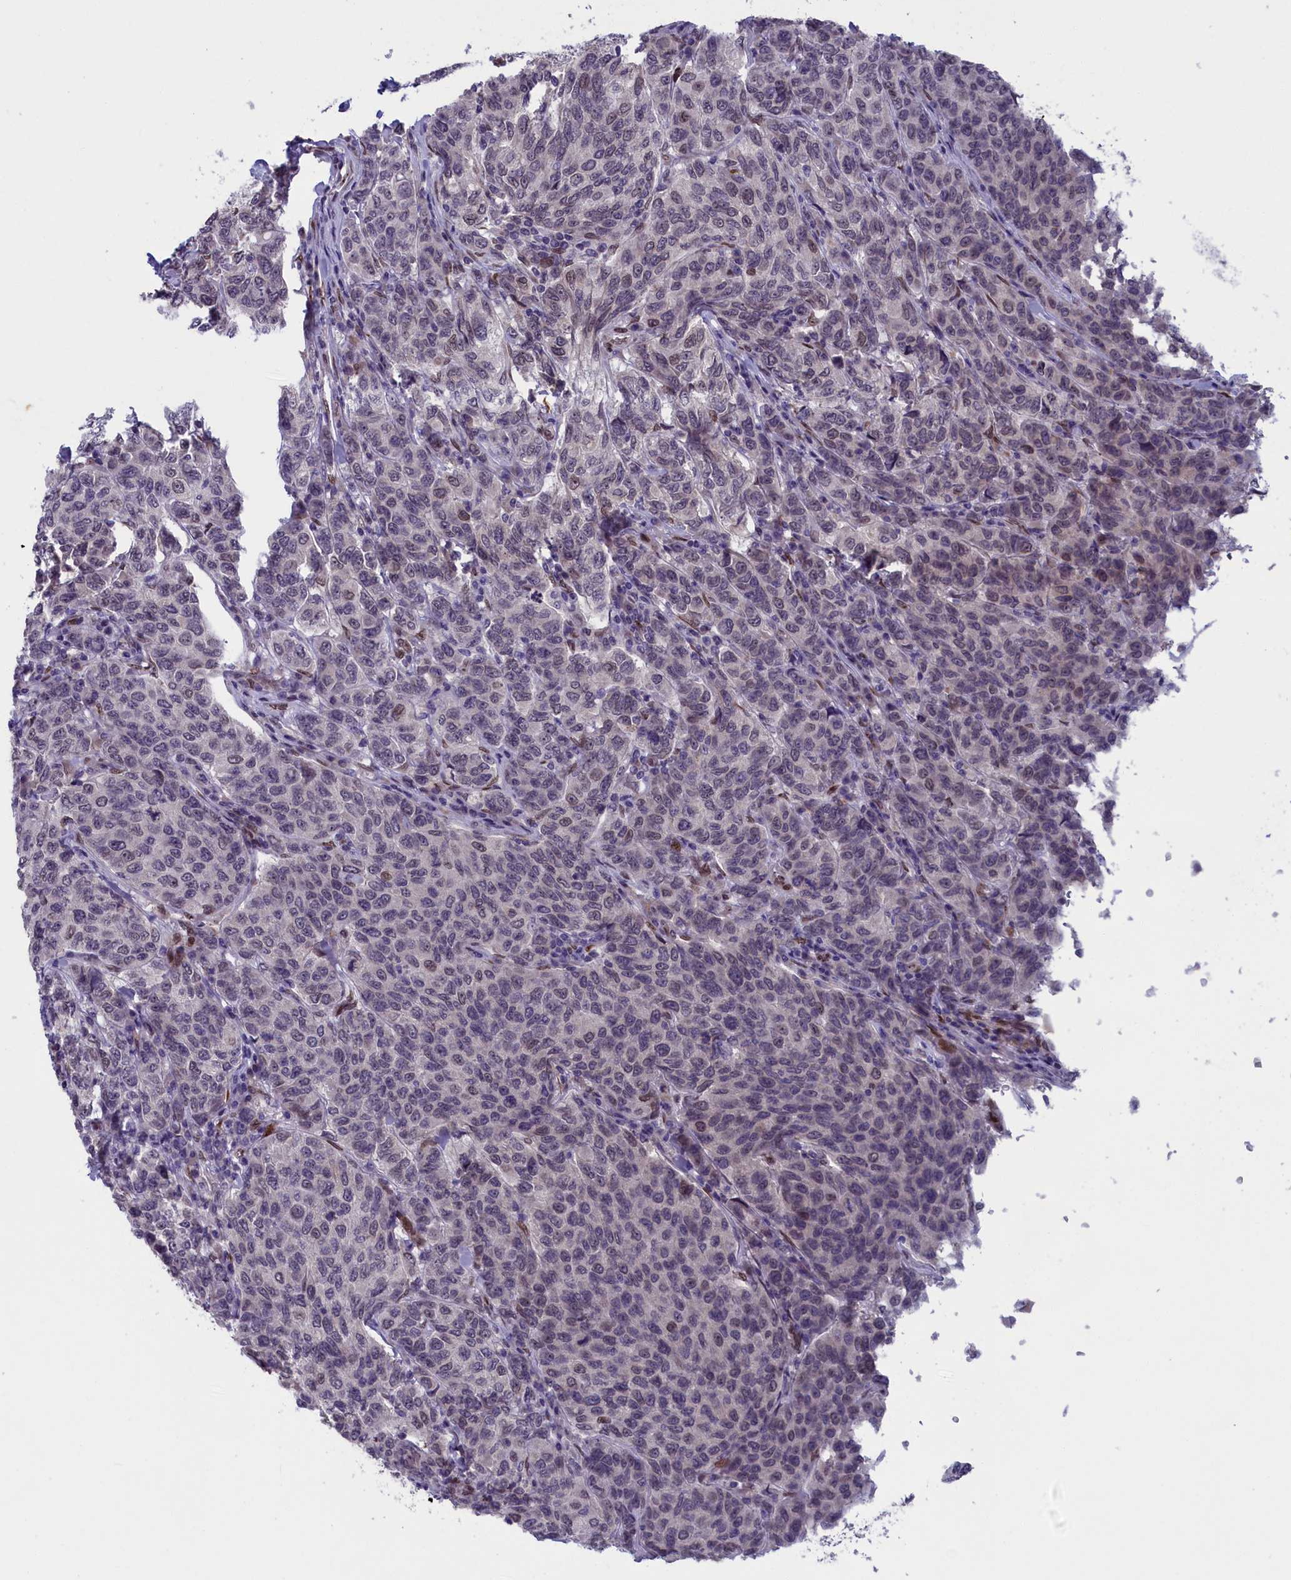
{"staining": {"intensity": "weak", "quantity": "<25%", "location": "nuclear"}, "tissue": "breast cancer", "cell_type": "Tumor cells", "image_type": "cancer", "snomed": [{"axis": "morphology", "description": "Duct carcinoma"}, {"axis": "topography", "description": "Breast"}], "caption": "The image exhibits no significant positivity in tumor cells of breast cancer (infiltrating ductal carcinoma). (DAB (3,3'-diaminobenzidine) immunohistochemistry visualized using brightfield microscopy, high magnification).", "gene": "GPSM1", "patient": {"sex": "female", "age": 55}}